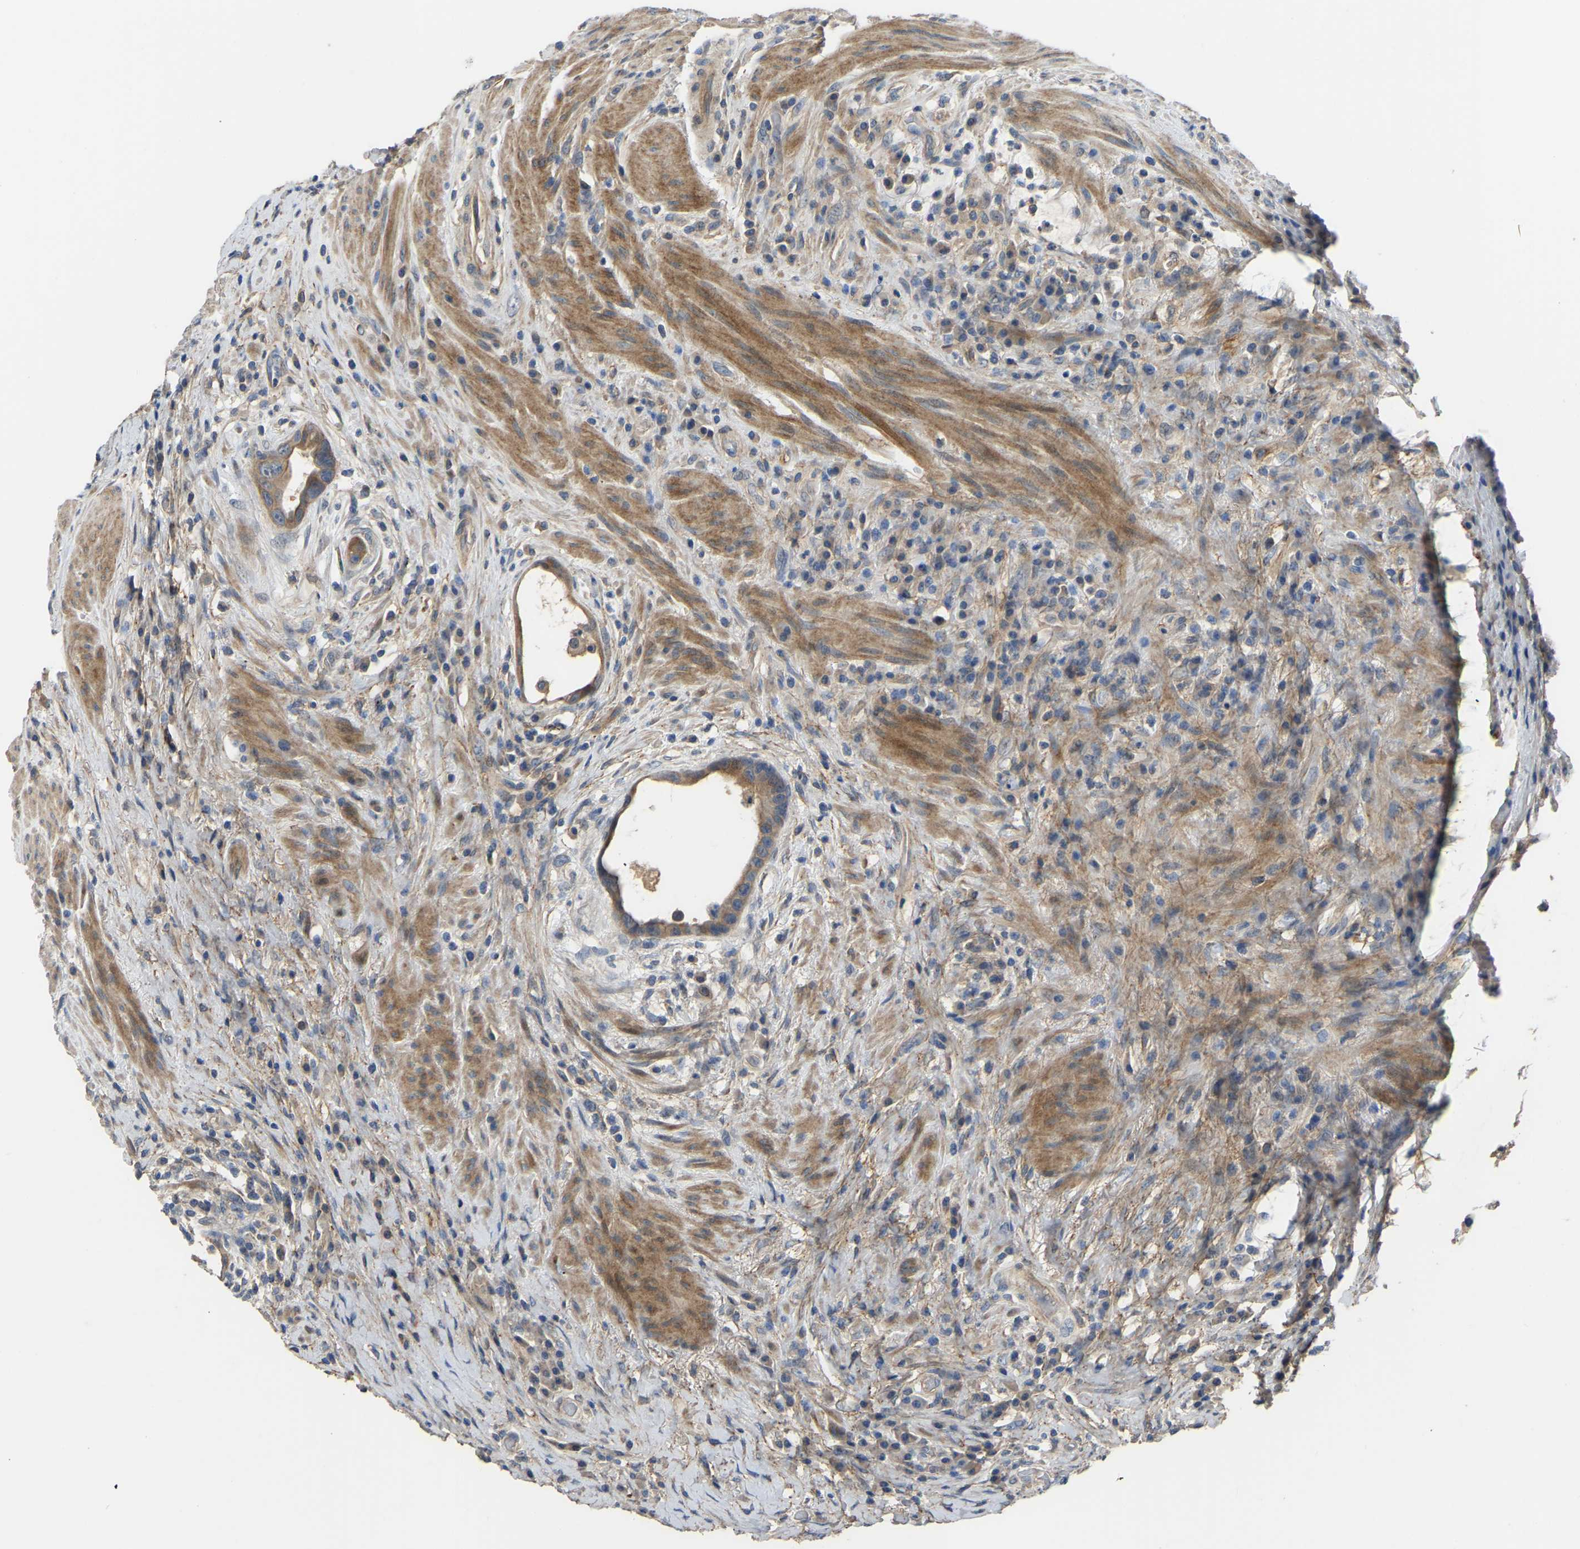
{"staining": {"intensity": "moderate", "quantity": ">75%", "location": "cytoplasmic/membranous"}, "tissue": "colorectal cancer", "cell_type": "Tumor cells", "image_type": "cancer", "snomed": [{"axis": "morphology", "description": "Adenocarcinoma, NOS"}, {"axis": "topography", "description": "Rectum"}], "caption": "This photomicrograph shows immunohistochemistry (IHC) staining of adenocarcinoma (colorectal), with medium moderate cytoplasmic/membranous expression in about >75% of tumor cells.", "gene": "HIGD2B", "patient": {"sex": "female", "age": 89}}